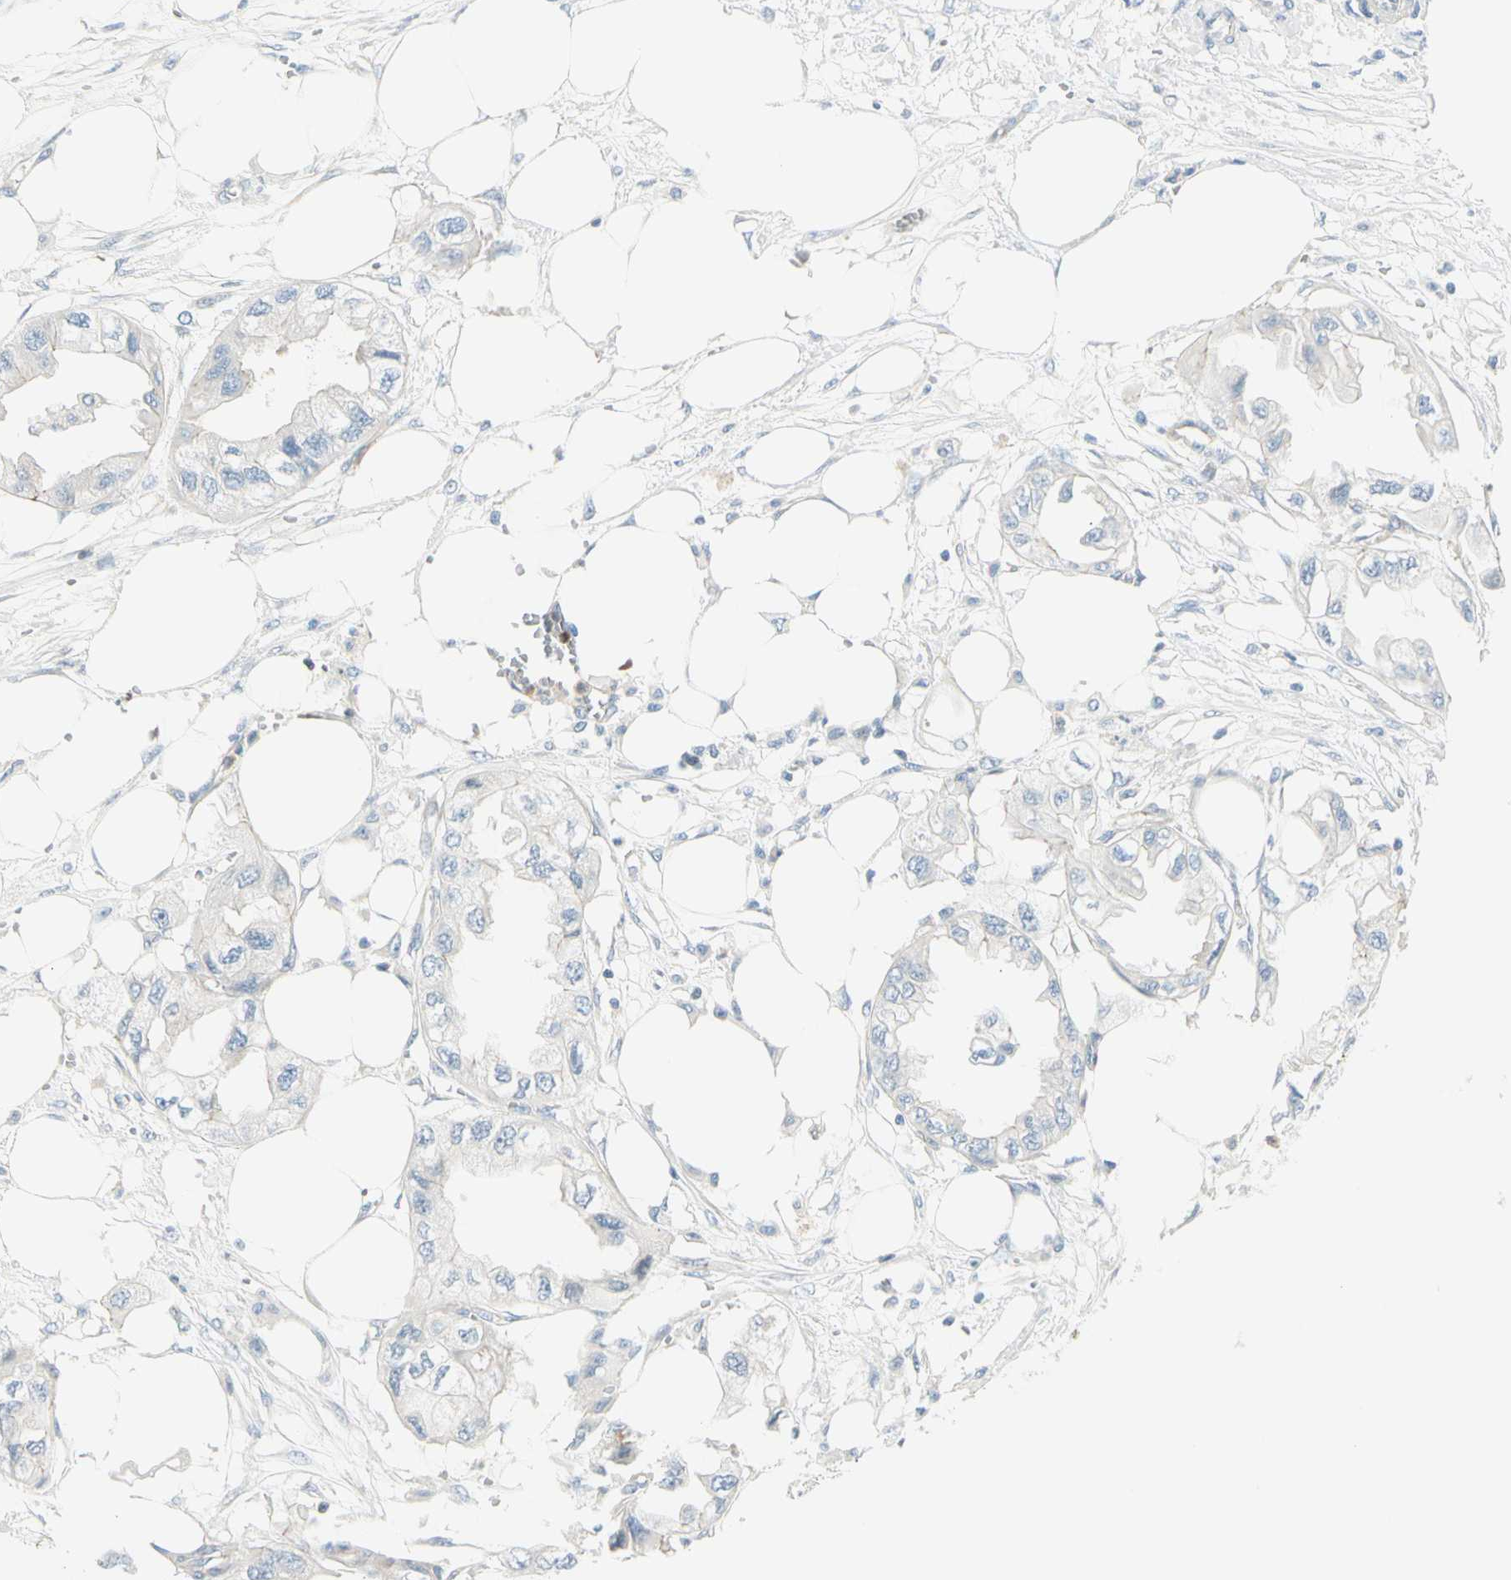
{"staining": {"intensity": "negative", "quantity": "none", "location": "none"}, "tissue": "endometrial cancer", "cell_type": "Tumor cells", "image_type": "cancer", "snomed": [{"axis": "morphology", "description": "Adenocarcinoma, NOS"}, {"axis": "topography", "description": "Endometrium"}], "caption": "Immunohistochemistry image of neoplastic tissue: human endometrial adenocarcinoma stained with DAB demonstrates no significant protein positivity in tumor cells.", "gene": "TJP1", "patient": {"sex": "female", "age": 67}}